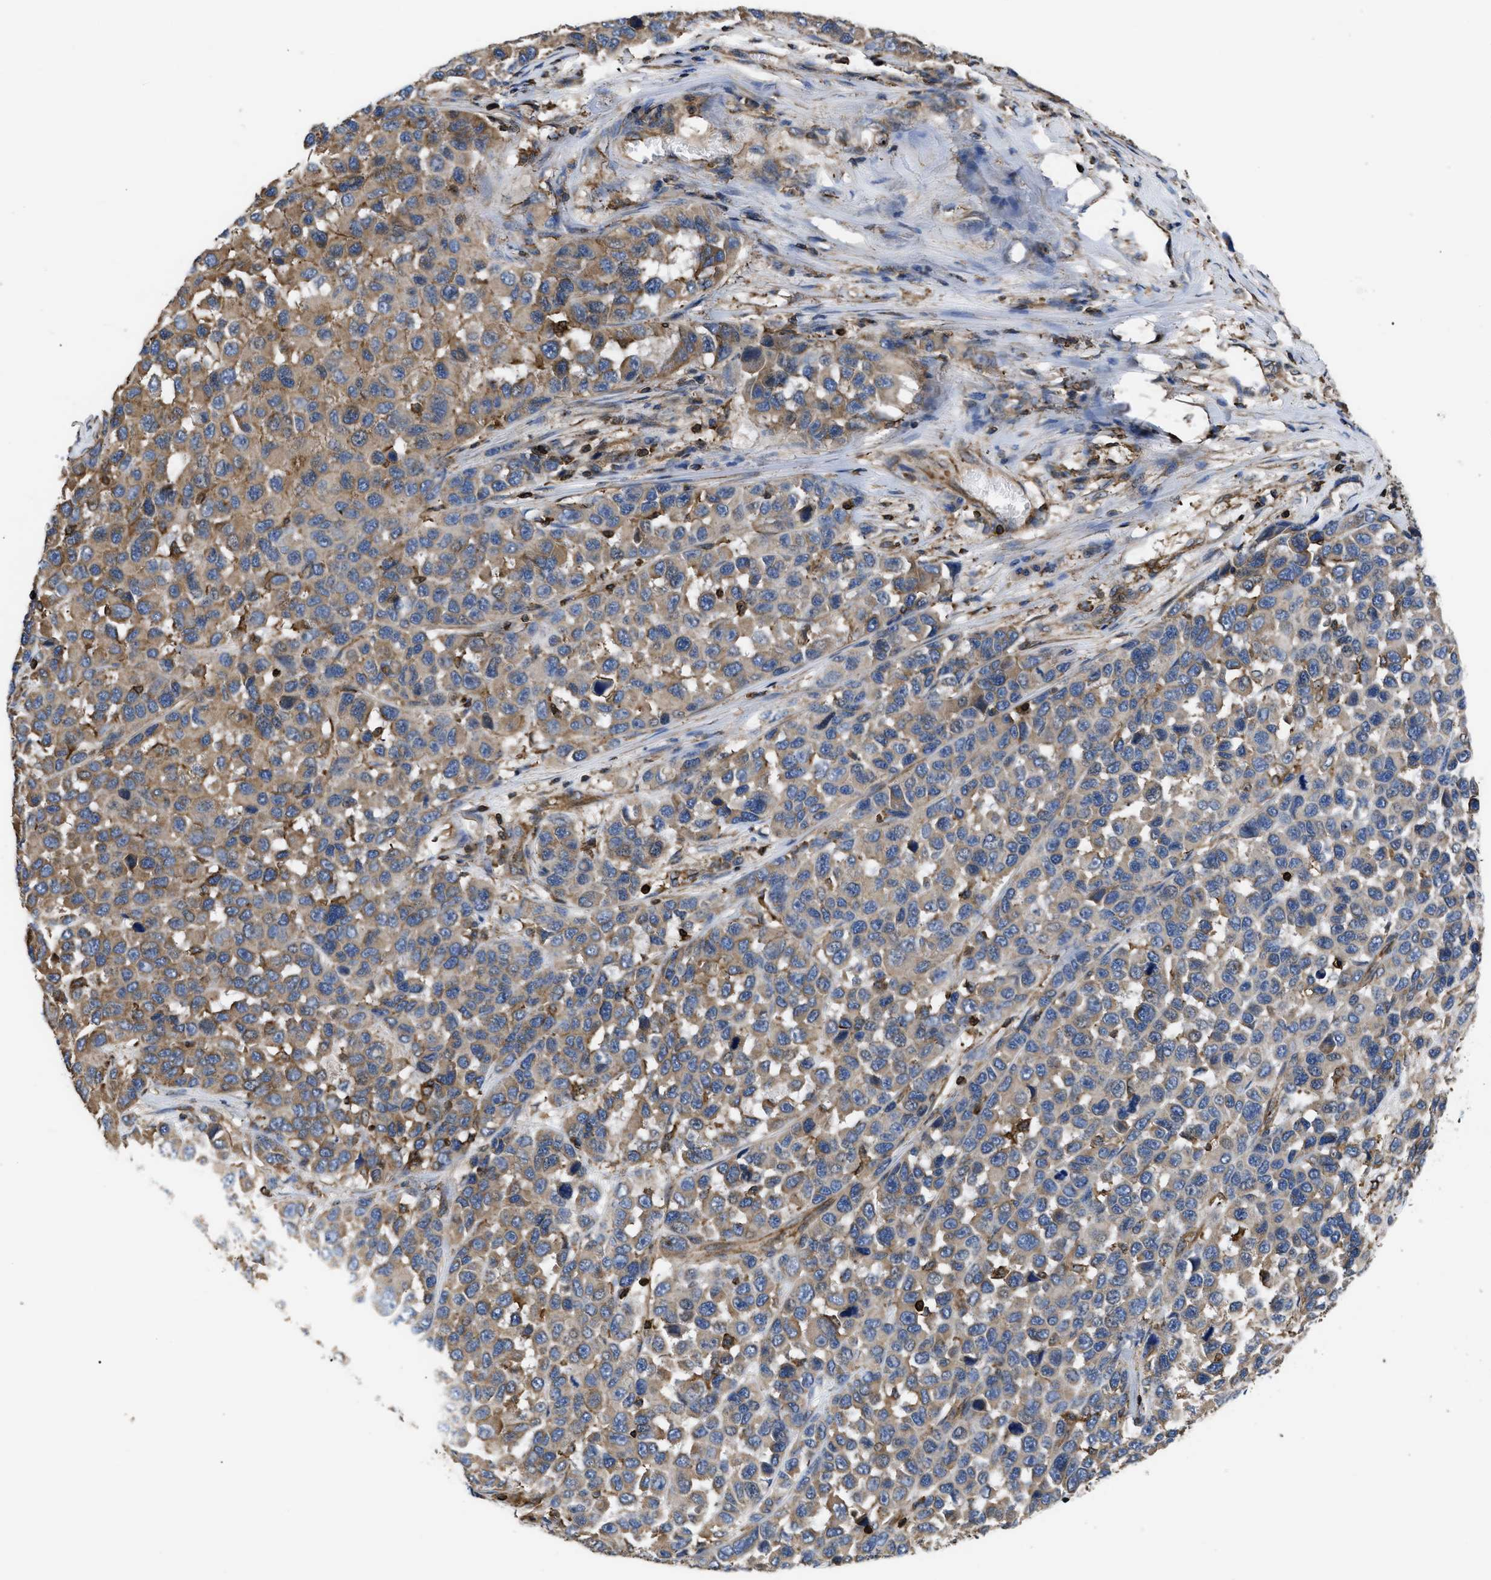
{"staining": {"intensity": "moderate", "quantity": ">75%", "location": "cytoplasmic/membranous"}, "tissue": "melanoma", "cell_type": "Tumor cells", "image_type": "cancer", "snomed": [{"axis": "morphology", "description": "Malignant melanoma, NOS"}, {"axis": "topography", "description": "Skin"}], "caption": "IHC image of human malignant melanoma stained for a protein (brown), which displays medium levels of moderate cytoplasmic/membranous expression in about >75% of tumor cells.", "gene": "SCUBE2", "patient": {"sex": "male", "age": 53}}